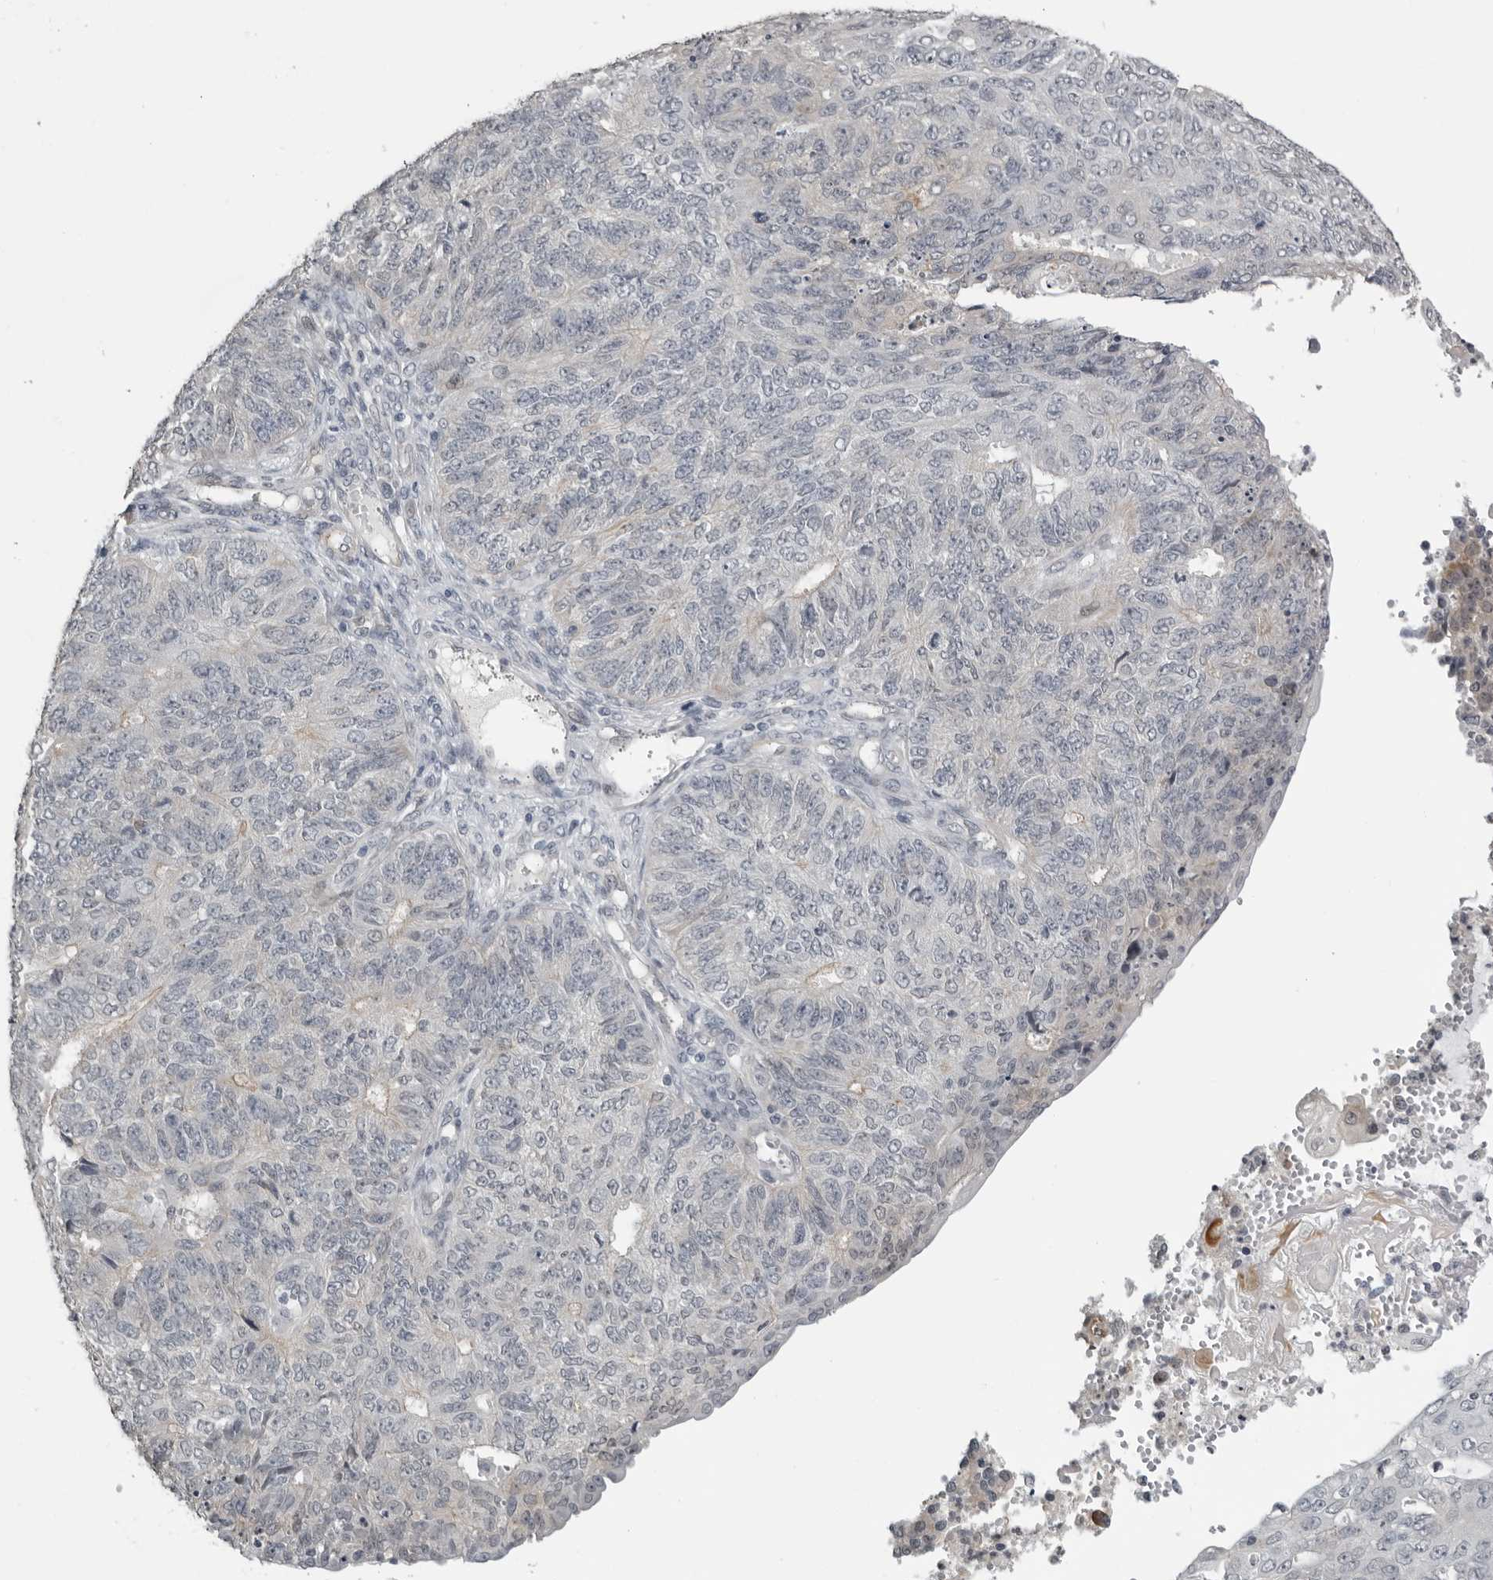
{"staining": {"intensity": "negative", "quantity": "none", "location": "none"}, "tissue": "endometrial cancer", "cell_type": "Tumor cells", "image_type": "cancer", "snomed": [{"axis": "morphology", "description": "Adenocarcinoma, NOS"}, {"axis": "topography", "description": "Endometrium"}], "caption": "Immunohistochemistry (IHC) micrograph of neoplastic tissue: endometrial cancer (adenocarcinoma) stained with DAB shows no significant protein expression in tumor cells.", "gene": "PRRX2", "patient": {"sex": "female", "age": 32}}